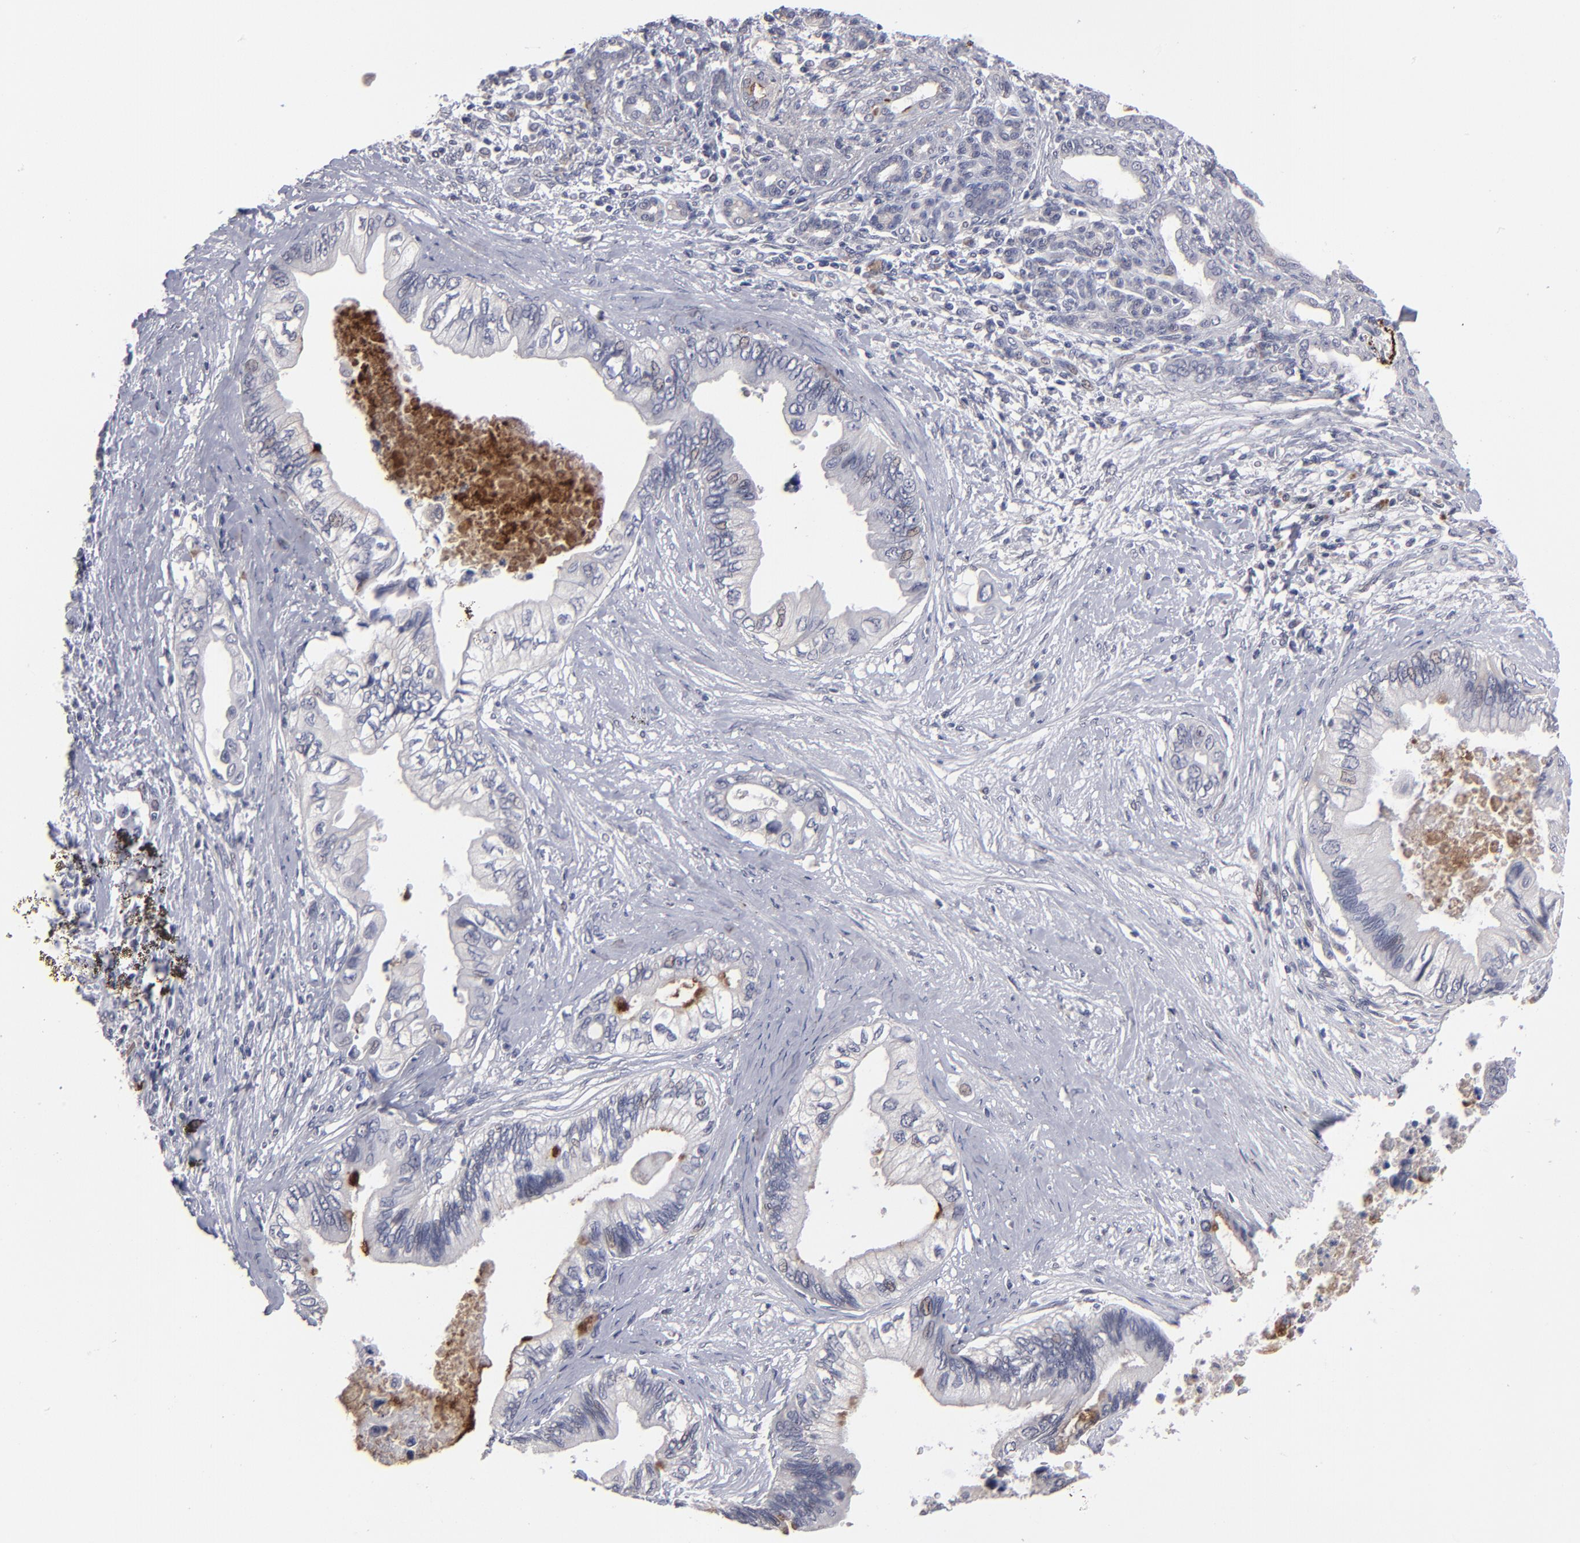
{"staining": {"intensity": "weak", "quantity": "<25%", "location": "cytoplasmic/membranous"}, "tissue": "pancreatic cancer", "cell_type": "Tumor cells", "image_type": "cancer", "snomed": [{"axis": "morphology", "description": "Adenocarcinoma, NOS"}, {"axis": "topography", "description": "Pancreas"}], "caption": "IHC of adenocarcinoma (pancreatic) reveals no expression in tumor cells.", "gene": "GPM6B", "patient": {"sex": "female", "age": 66}}